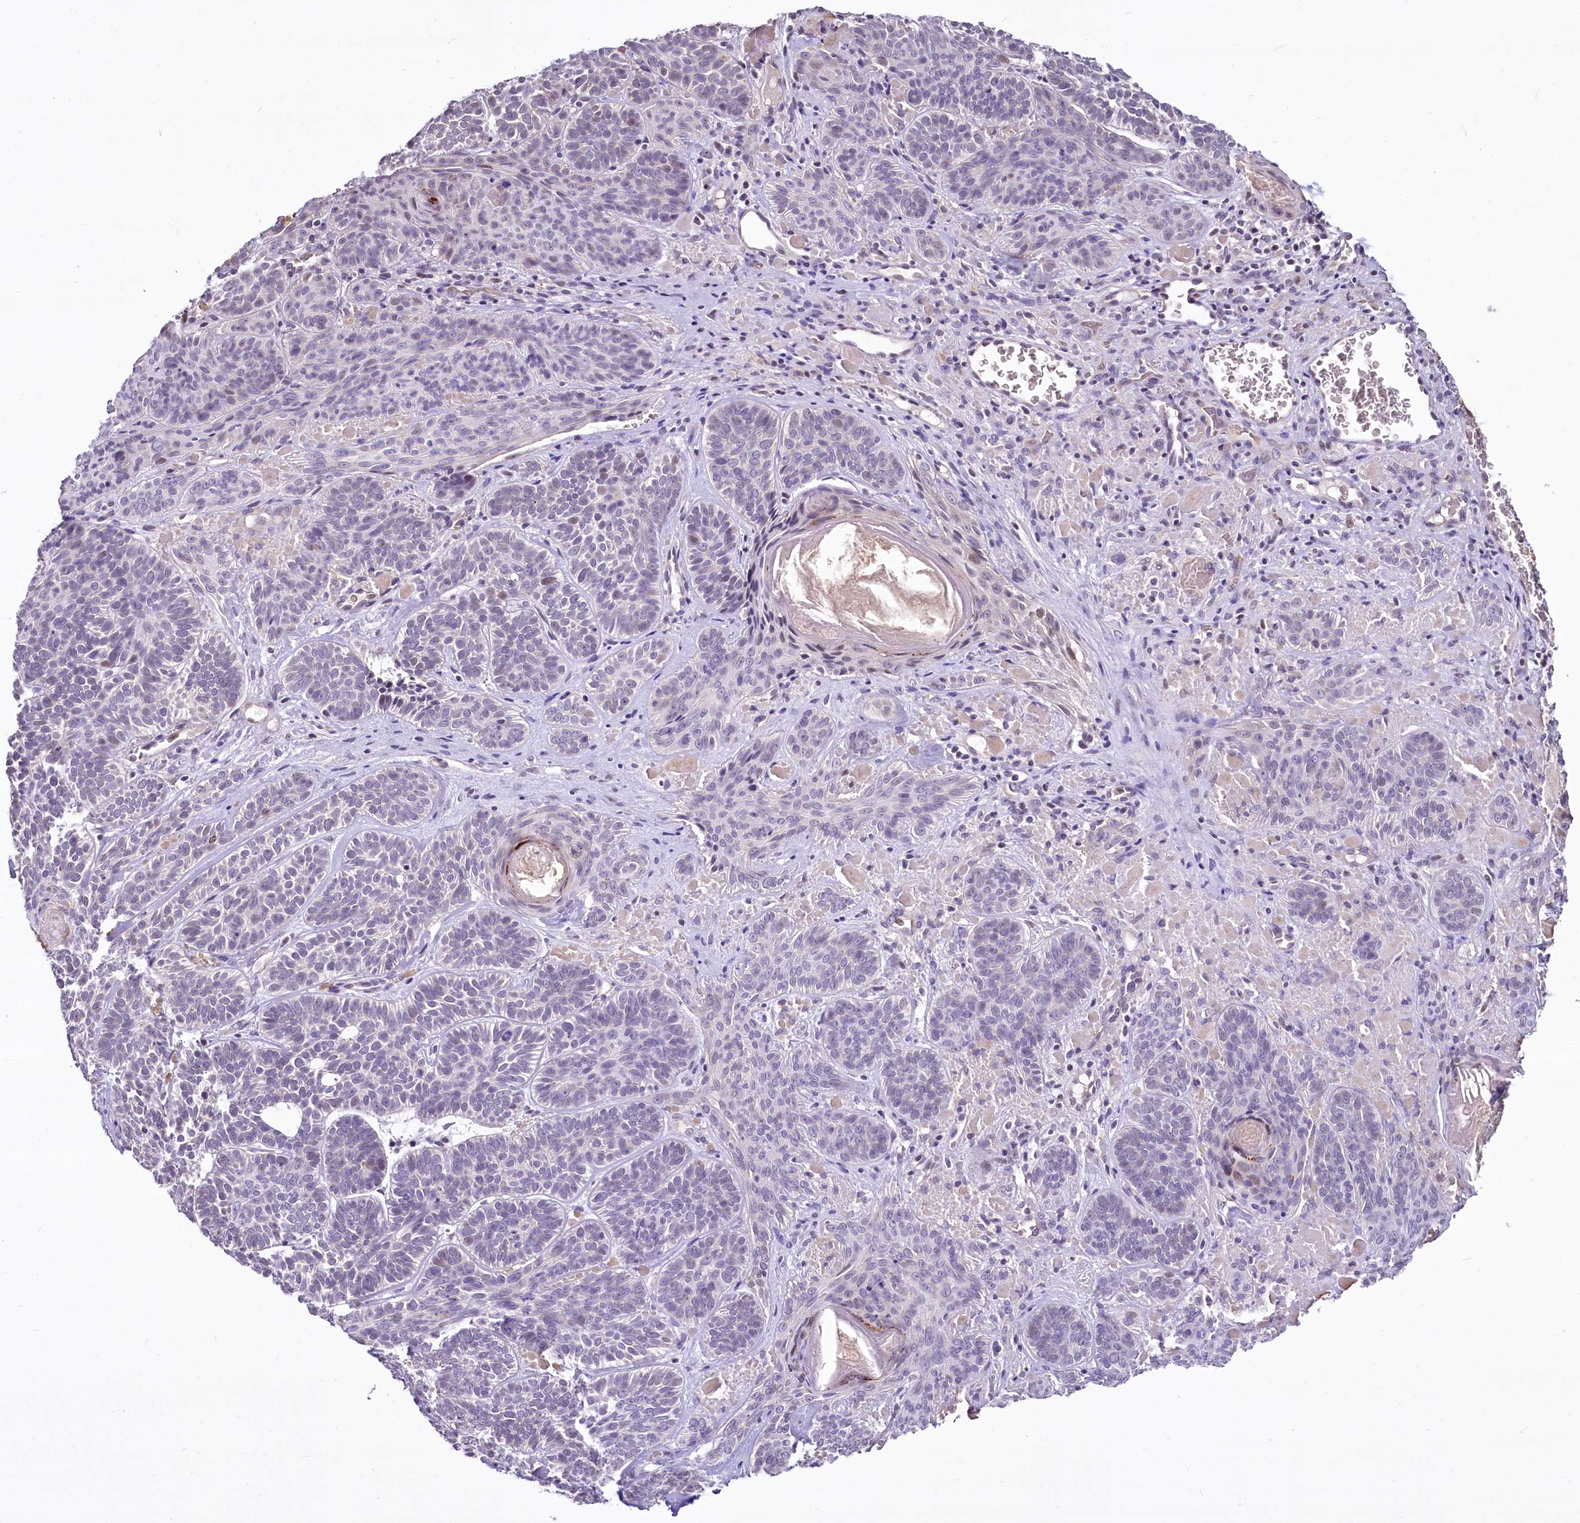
{"staining": {"intensity": "negative", "quantity": "none", "location": "none"}, "tissue": "skin cancer", "cell_type": "Tumor cells", "image_type": "cancer", "snomed": [{"axis": "morphology", "description": "Basal cell carcinoma"}, {"axis": "topography", "description": "Skin"}], "caption": "Basal cell carcinoma (skin) was stained to show a protein in brown. There is no significant staining in tumor cells. (Immunohistochemistry, brightfield microscopy, high magnification).", "gene": "BANK1", "patient": {"sex": "male", "age": 85}}